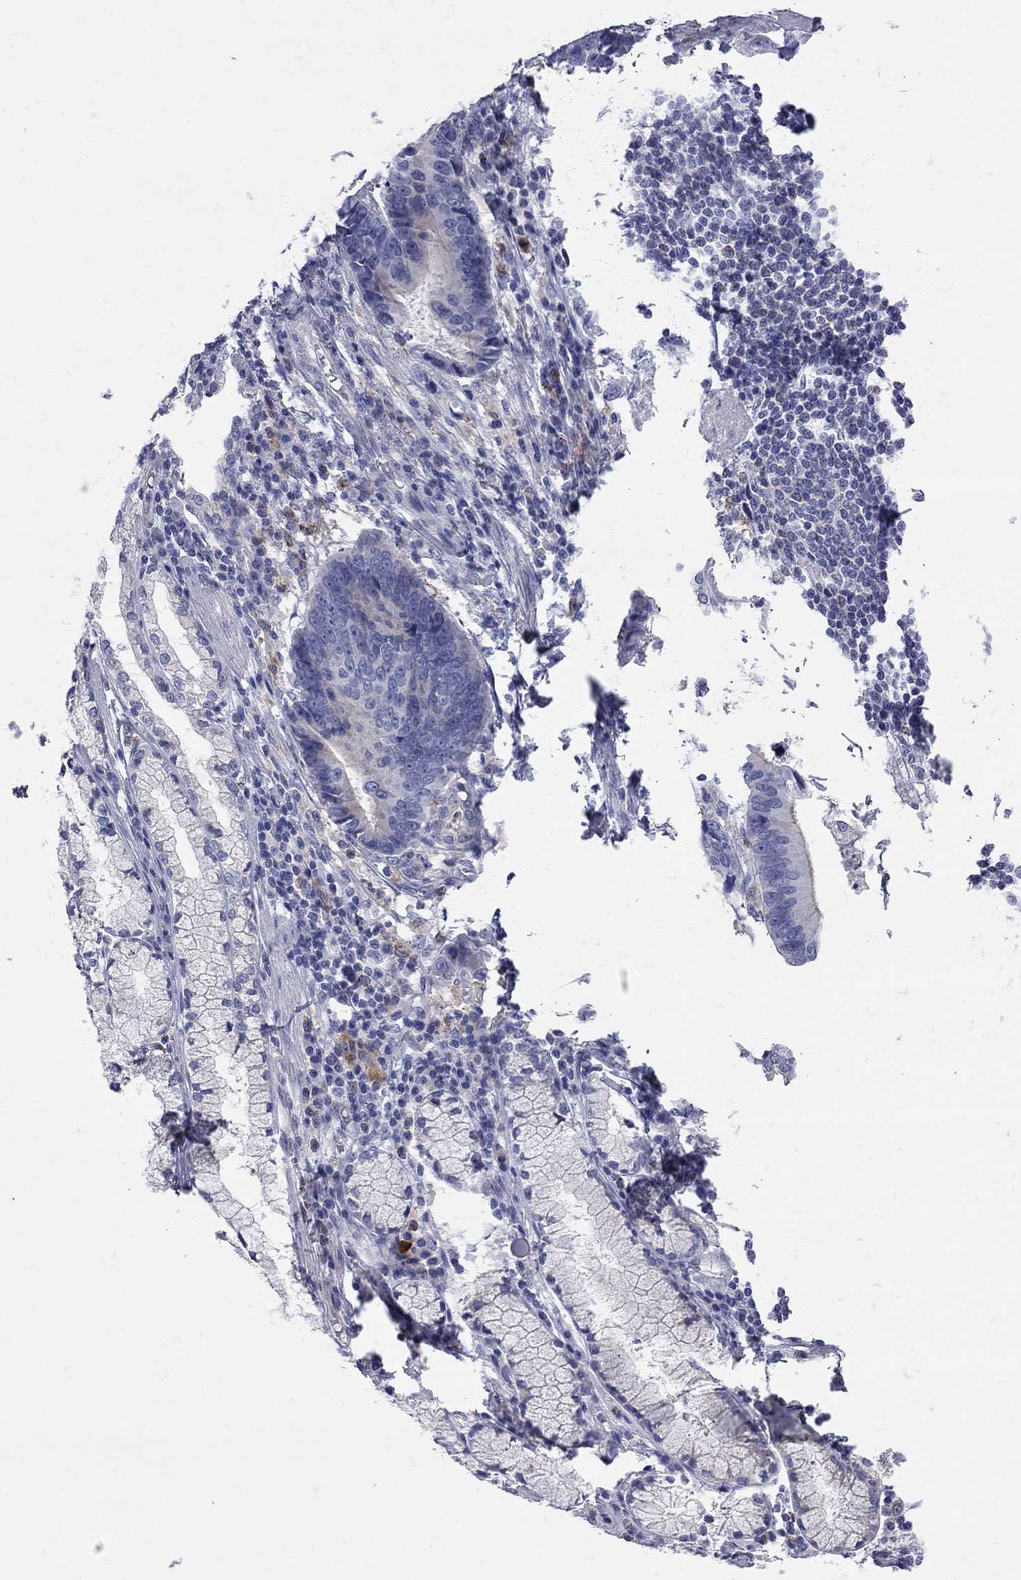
{"staining": {"intensity": "negative", "quantity": "none", "location": "none"}, "tissue": "stomach cancer", "cell_type": "Tumor cells", "image_type": "cancer", "snomed": [{"axis": "morphology", "description": "Adenocarcinoma, NOS"}, {"axis": "topography", "description": "Stomach"}], "caption": "This micrograph is of stomach adenocarcinoma stained with IHC to label a protein in brown with the nuclei are counter-stained blue. There is no staining in tumor cells.", "gene": "ACSL1", "patient": {"sex": "male", "age": 84}}